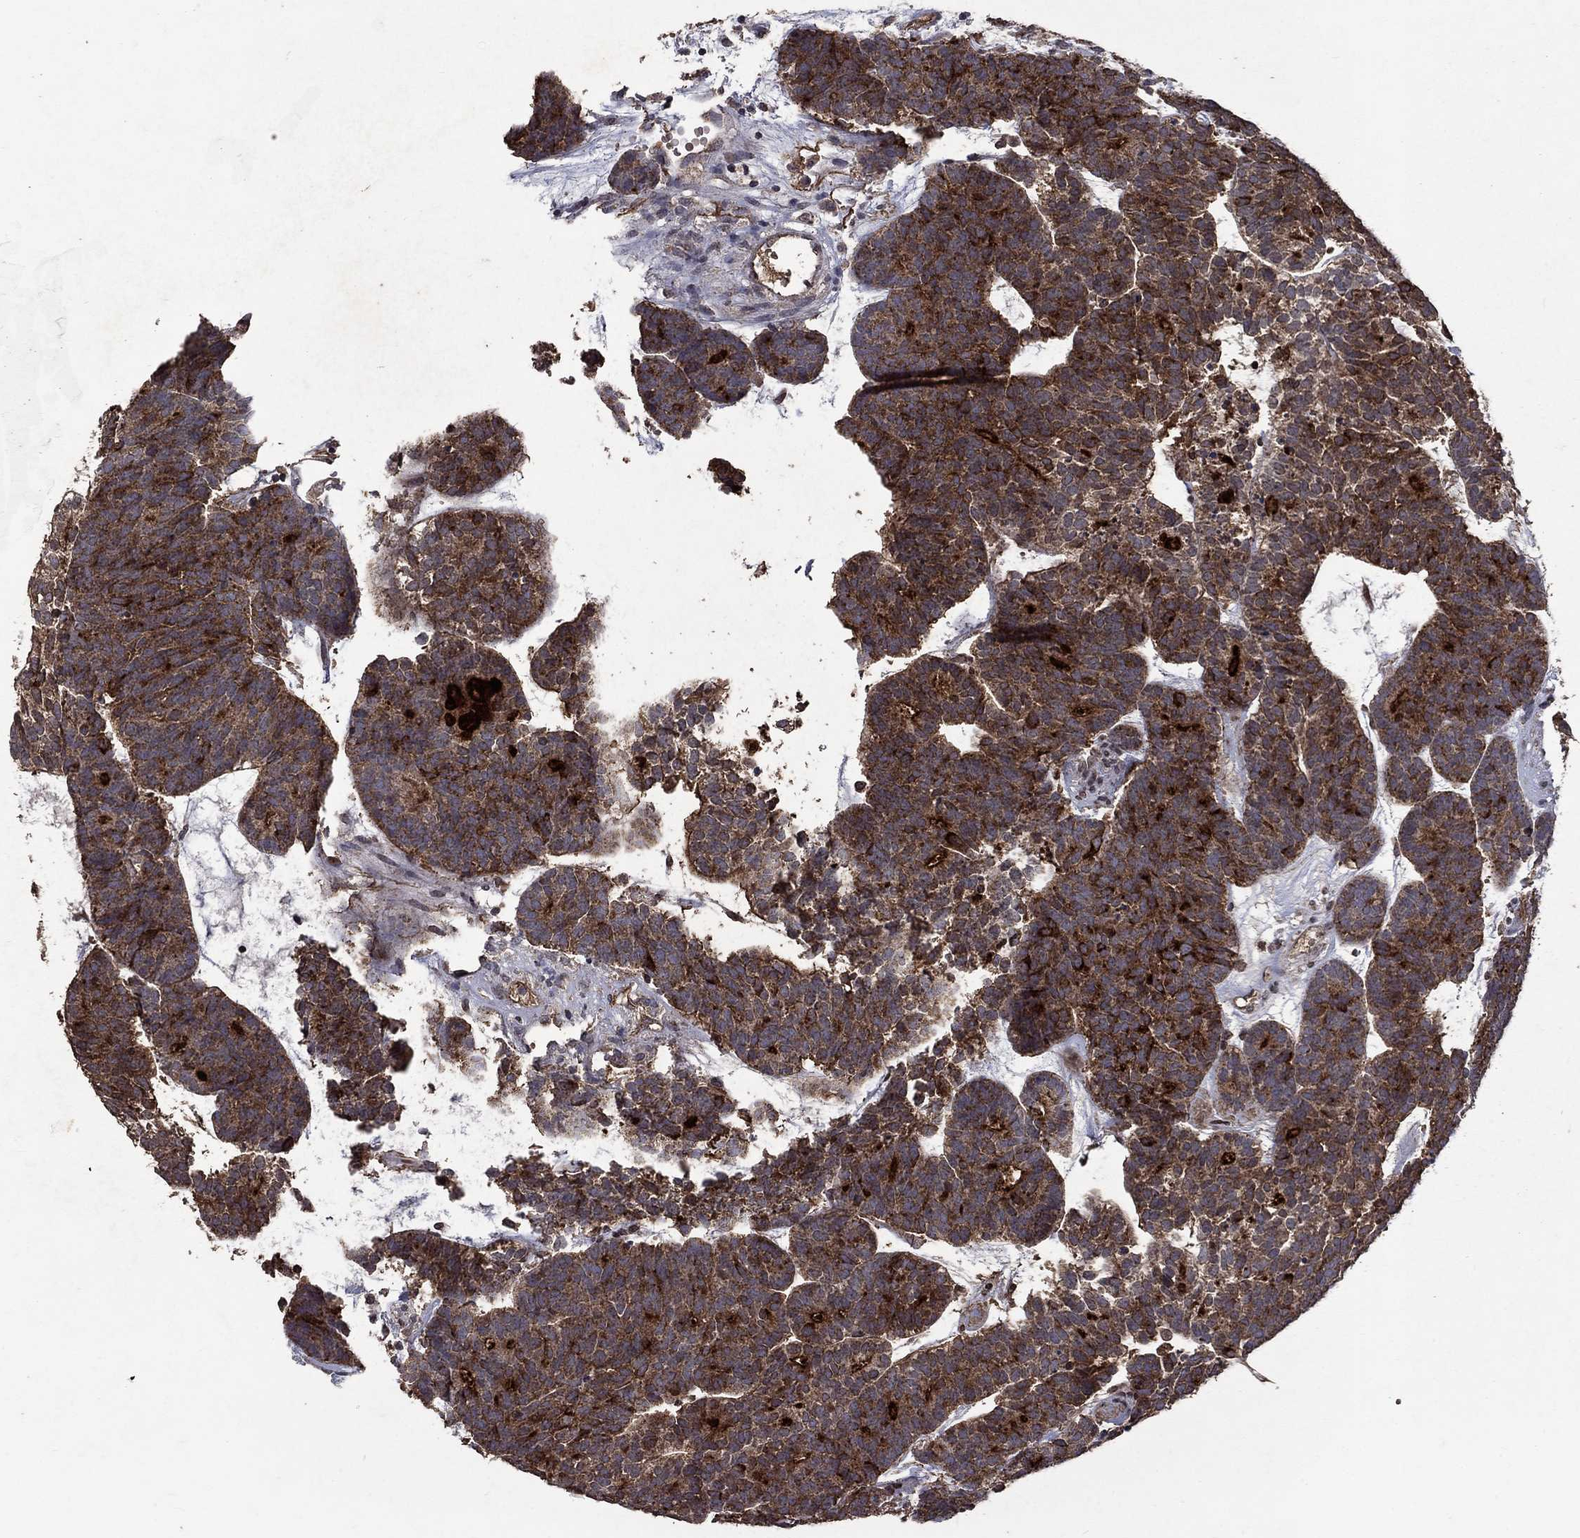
{"staining": {"intensity": "strong", "quantity": "<25%", "location": "cytoplasmic/membranous,nuclear"}, "tissue": "head and neck cancer", "cell_type": "Tumor cells", "image_type": "cancer", "snomed": [{"axis": "morphology", "description": "Adenocarcinoma, NOS"}, {"axis": "topography", "description": "Head-Neck"}], "caption": "Head and neck cancer tissue demonstrates strong cytoplasmic/membranous and nuclear positivity in about <25% of tumor cells, visualized by immunohistochemistry.", "gene": "CD24", "patient": {"sex": "female", "age": 81}}